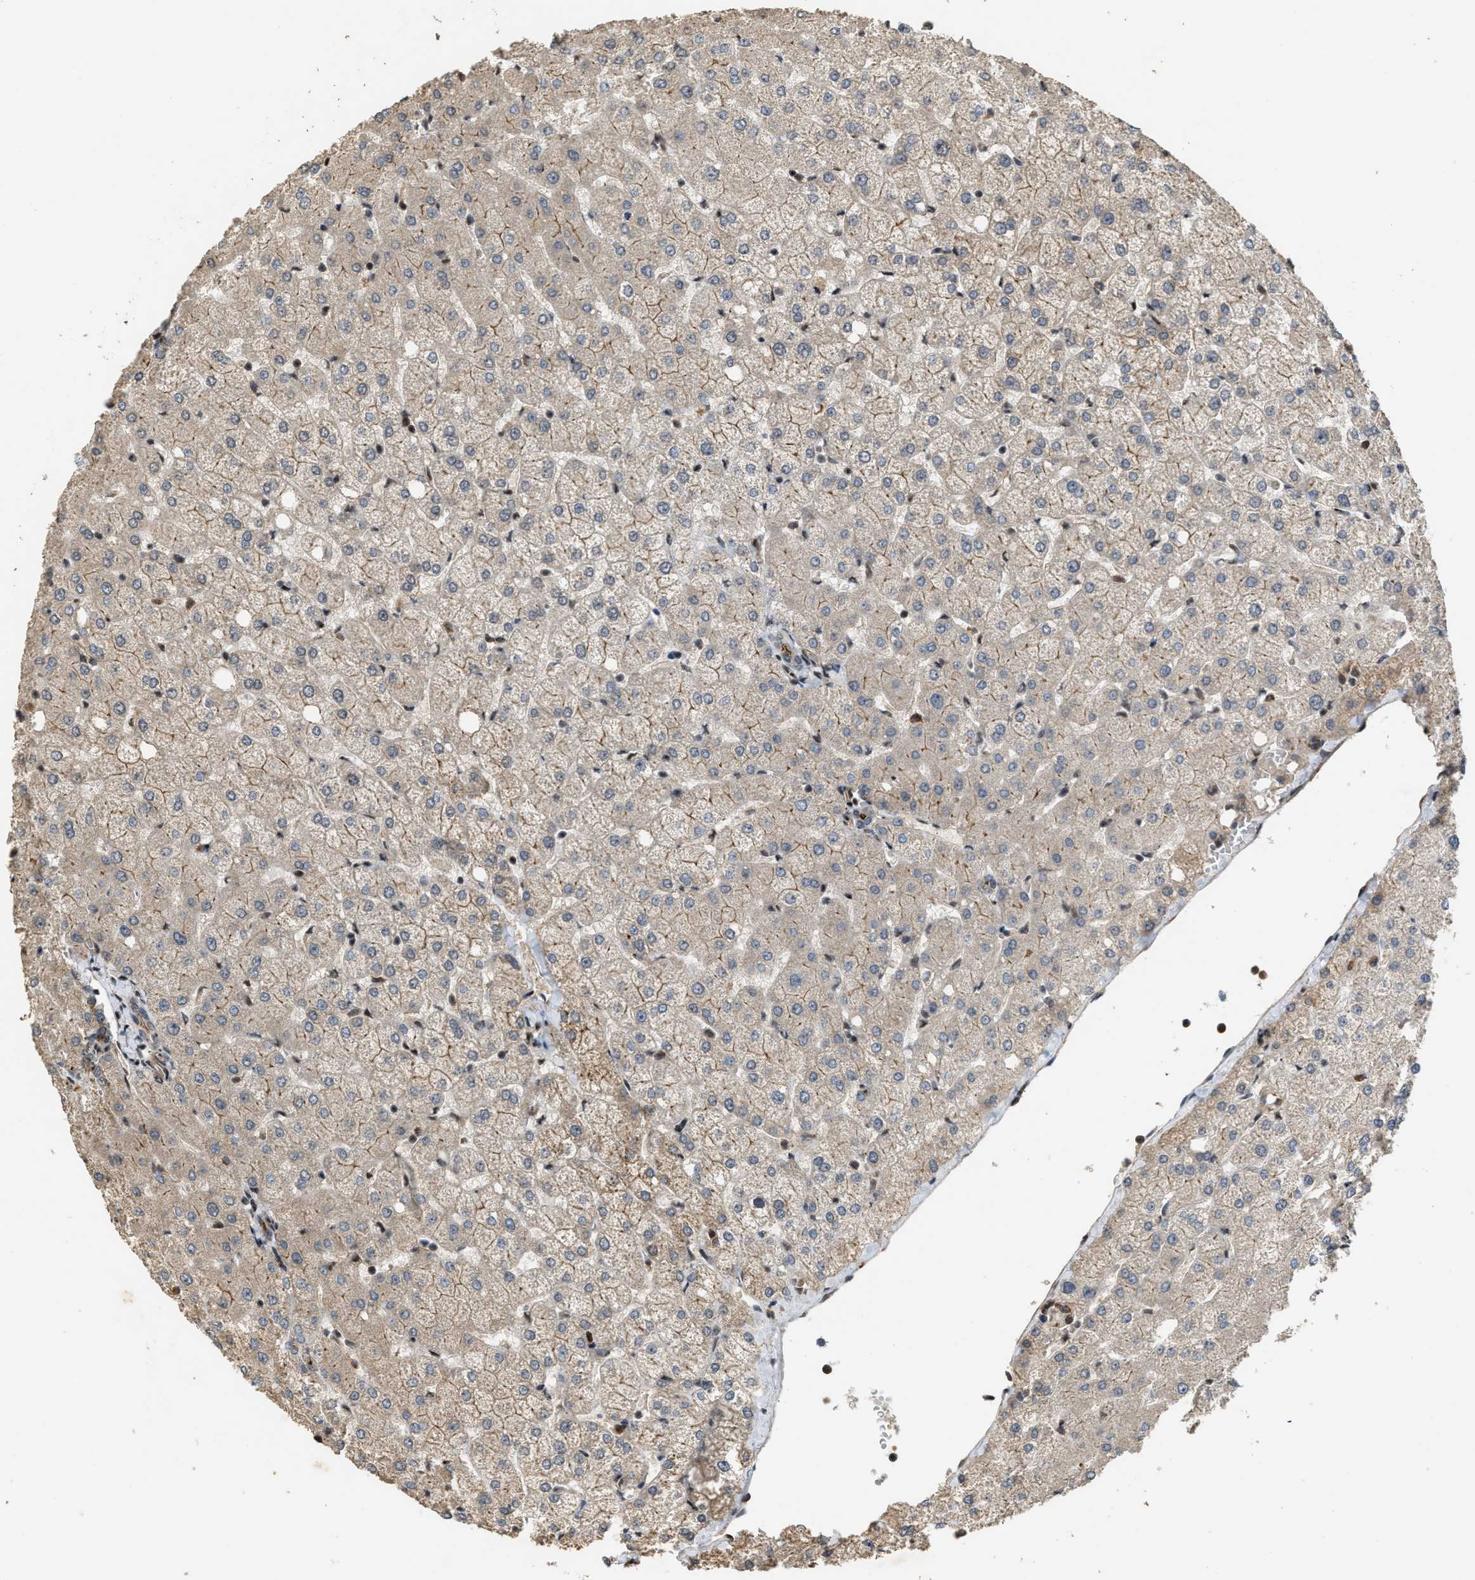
{"staining": {"intensity": "weak", "quantity": "25%-75%", "location": "cytoplasmic/membranous,nuclear"}, "tissue": "liver", "cell_type": "Cholangiocytes", "image_type": "normal", "snomed": [{"axis": "morphology", "description": "Normal tissue, NOS"}, {"axis": "topography", "description": "Liver"}], "caption": "Approximately 25%-75% of cholangiocytes in normal human liver display weak cytoplasmic/membranous,nuclear protein positivity as visualized by brown immunohistochemical staining.", "gene": "DPF2", "patient": {"sex": "female", "age": 54}}